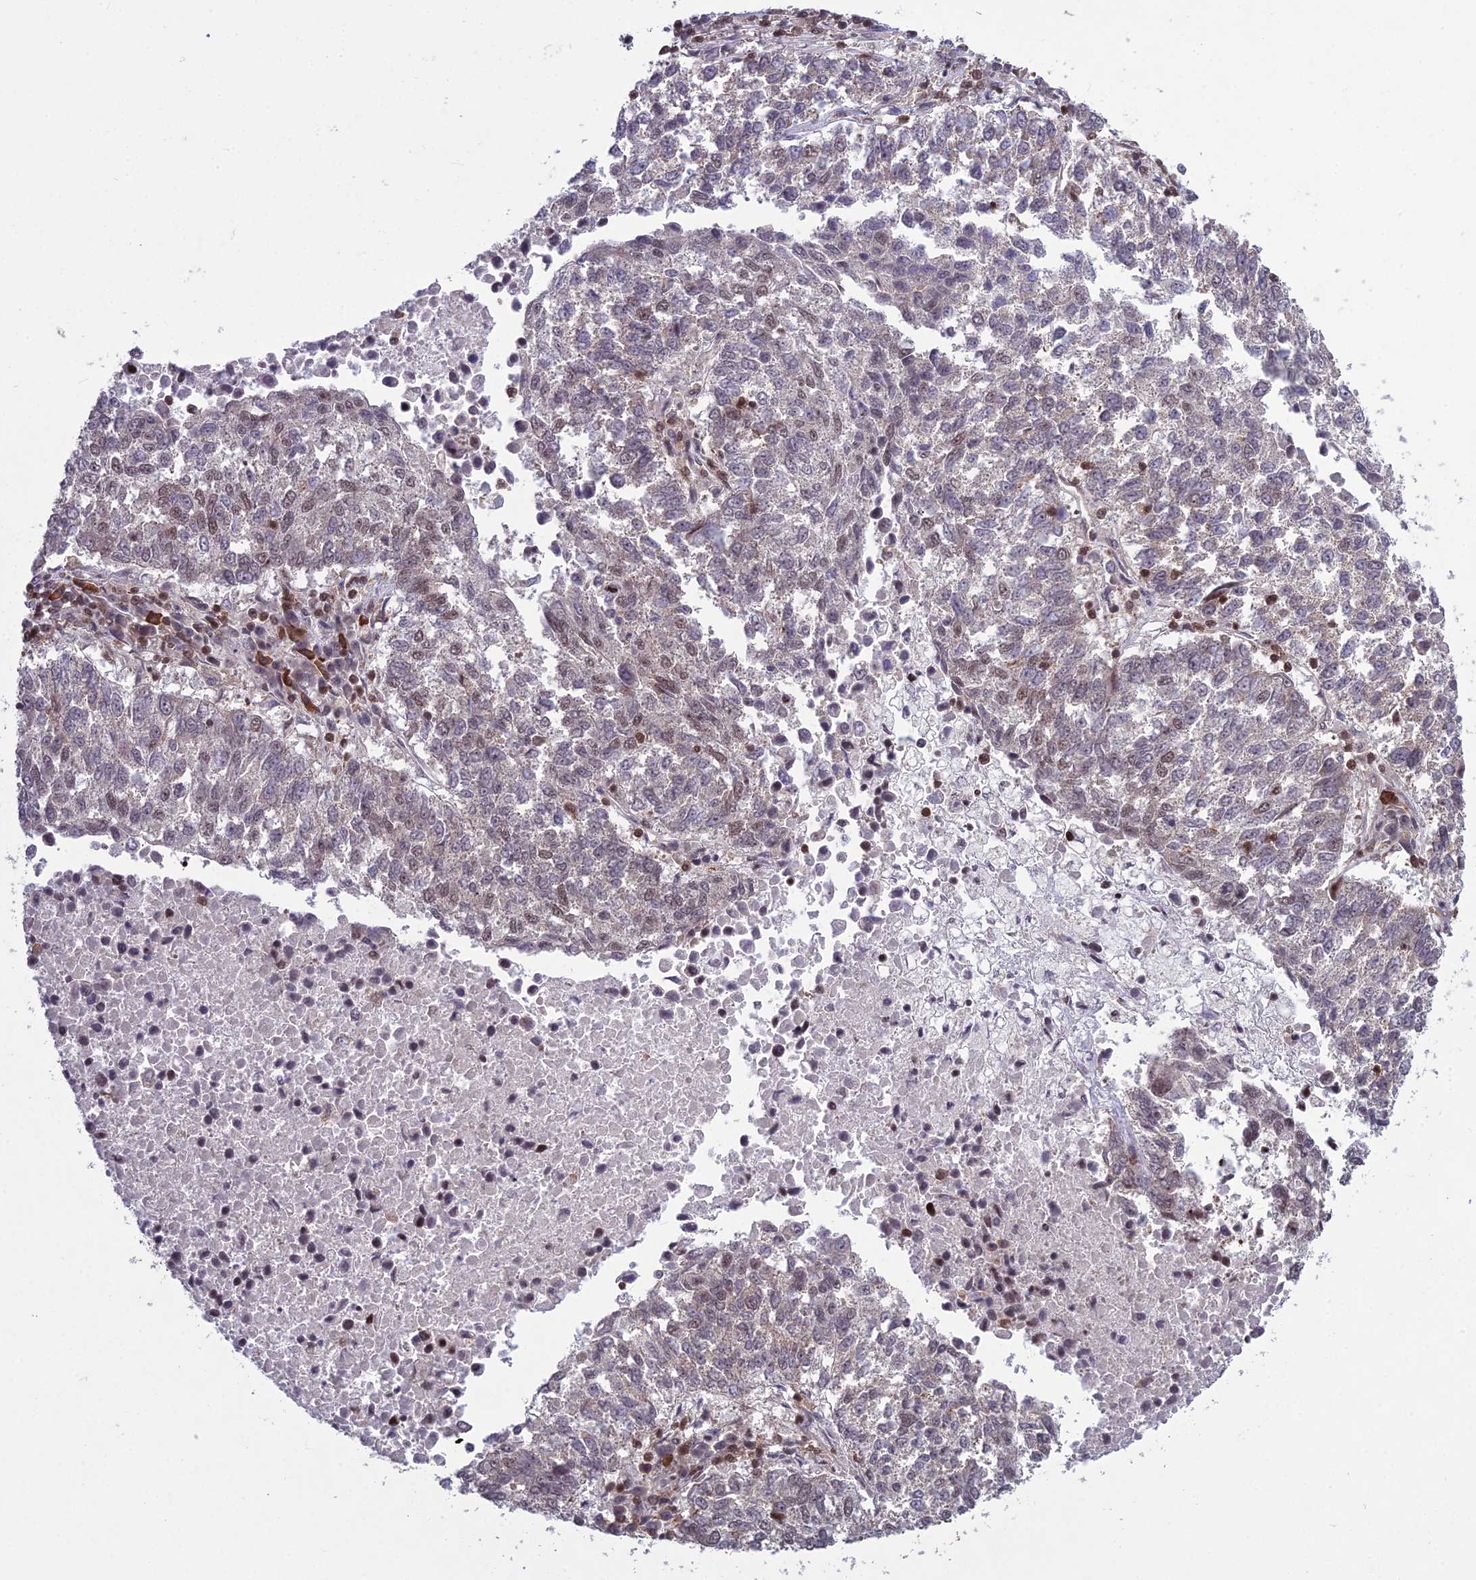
{"staining": {"intensity": "moderate", "quantity": "<25%", "location": "nuclear"}, "tissue": "lung cancer", "cell_type": "Tumor cells", "image_type": "cancer", "snomed": [{"axis": "morphology", "description": "Squamous cell carcinoma, NOS"}, {"axis": "topography", "description": "Lung"}], "caption": "A micrograph showing moderate nuclear staining in about <25% of tumor cells in lung squamous cell carcinoma, as visualized by brown immunohistochemical staining.", "gene": "GMEB1", "patient": {"sex": "male", "age": 73}}